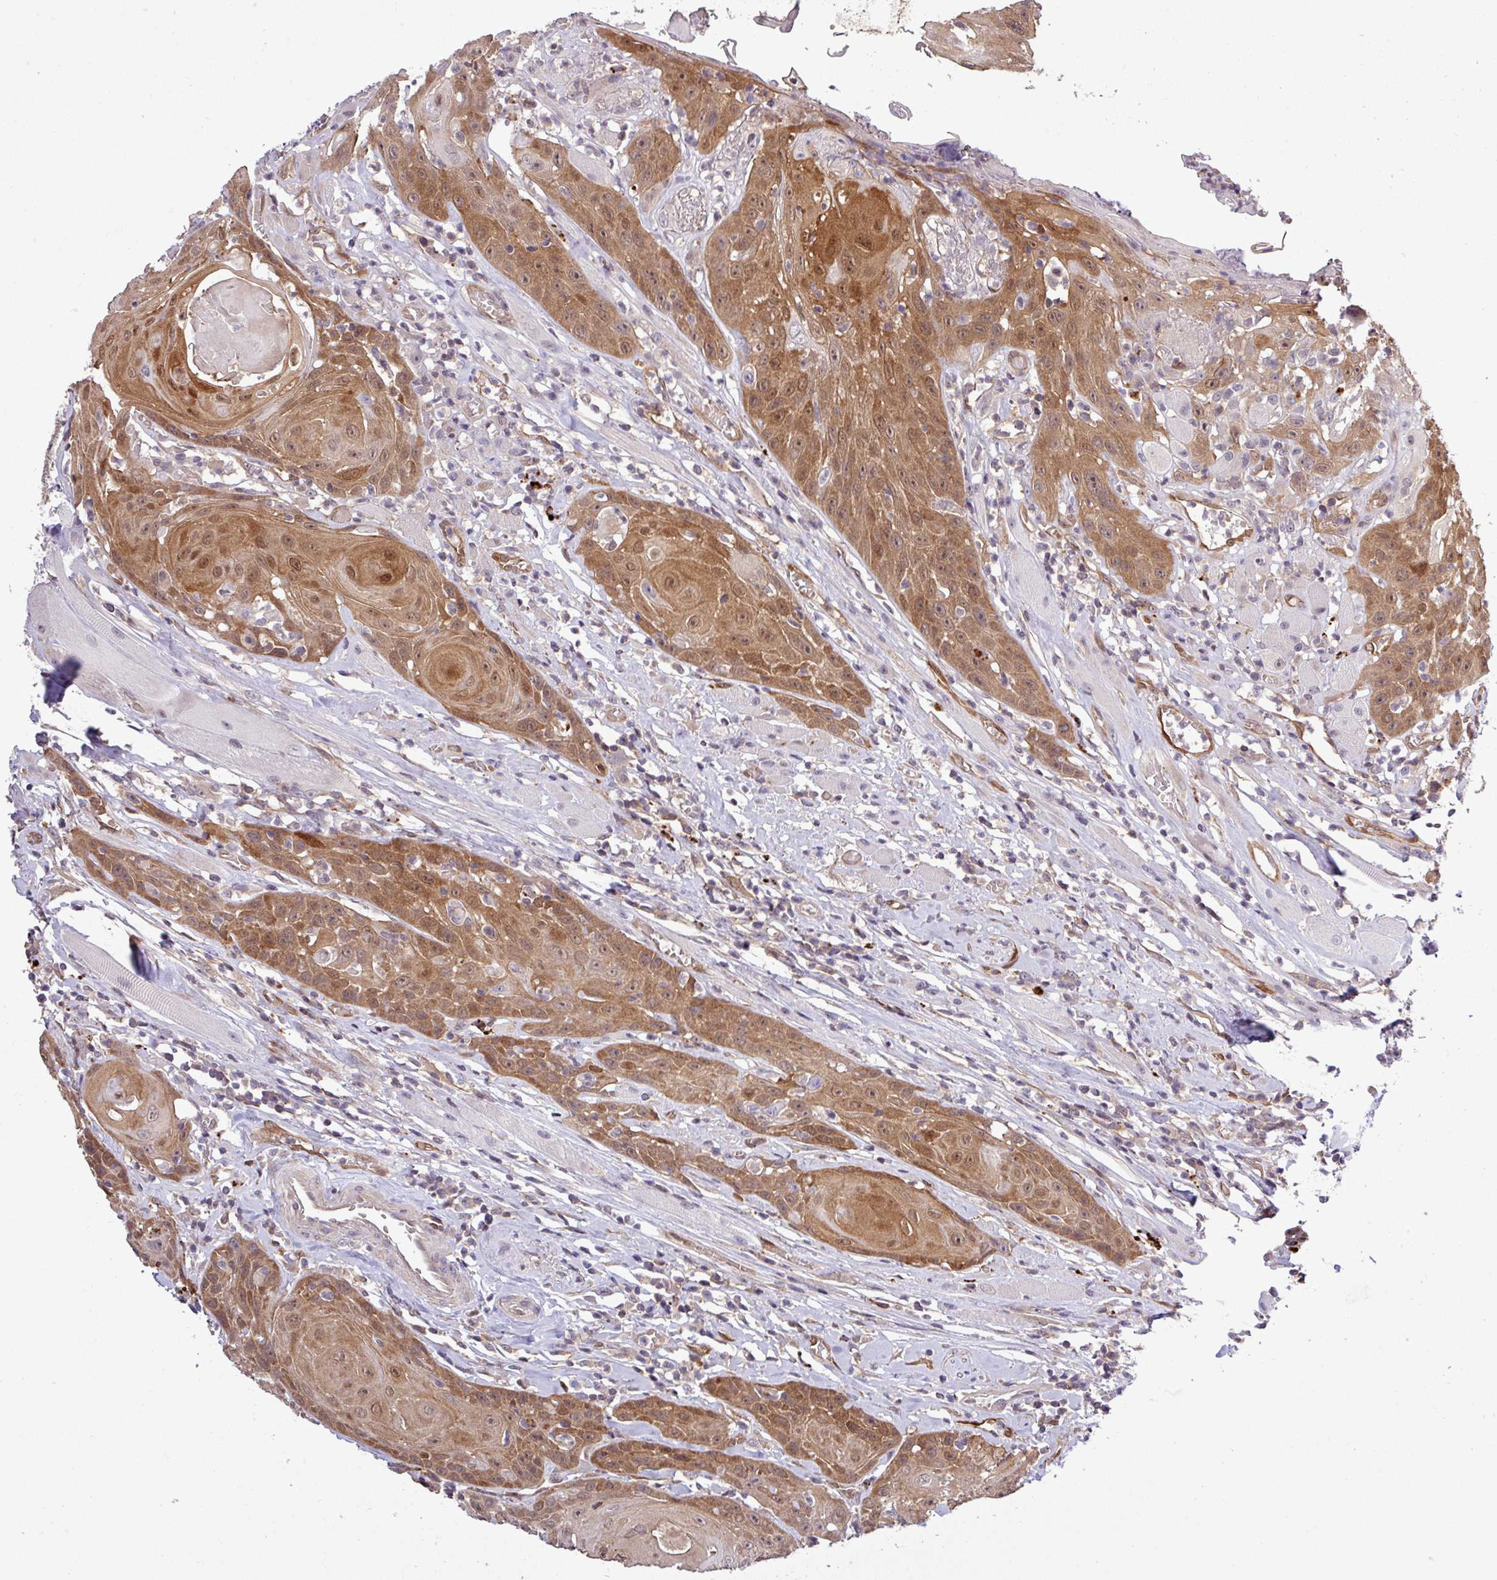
{"staining": {"intensity": "strong", "quantity": "25%-75%", "location": "cytoplasmic/membranous,nuclear"}, "tissue": "head and neck cancer", "cell_type": "Tumor cells", "image_type": "cancer", "snomed": [{"axis": "morphology", "description": "Squamous cell carcinoma, NOS"}, {"axis": "topography", "description": "Head-Neck"}], "caption": "This is a micrograph of immunohistochemistry staining of head and neck cancer, which shows strong staining in the cytoplasmic/membranous and nuclear of tumor cells.", "gene": "CARHSP1", "patient": {"sex": "female", "age": 59}}